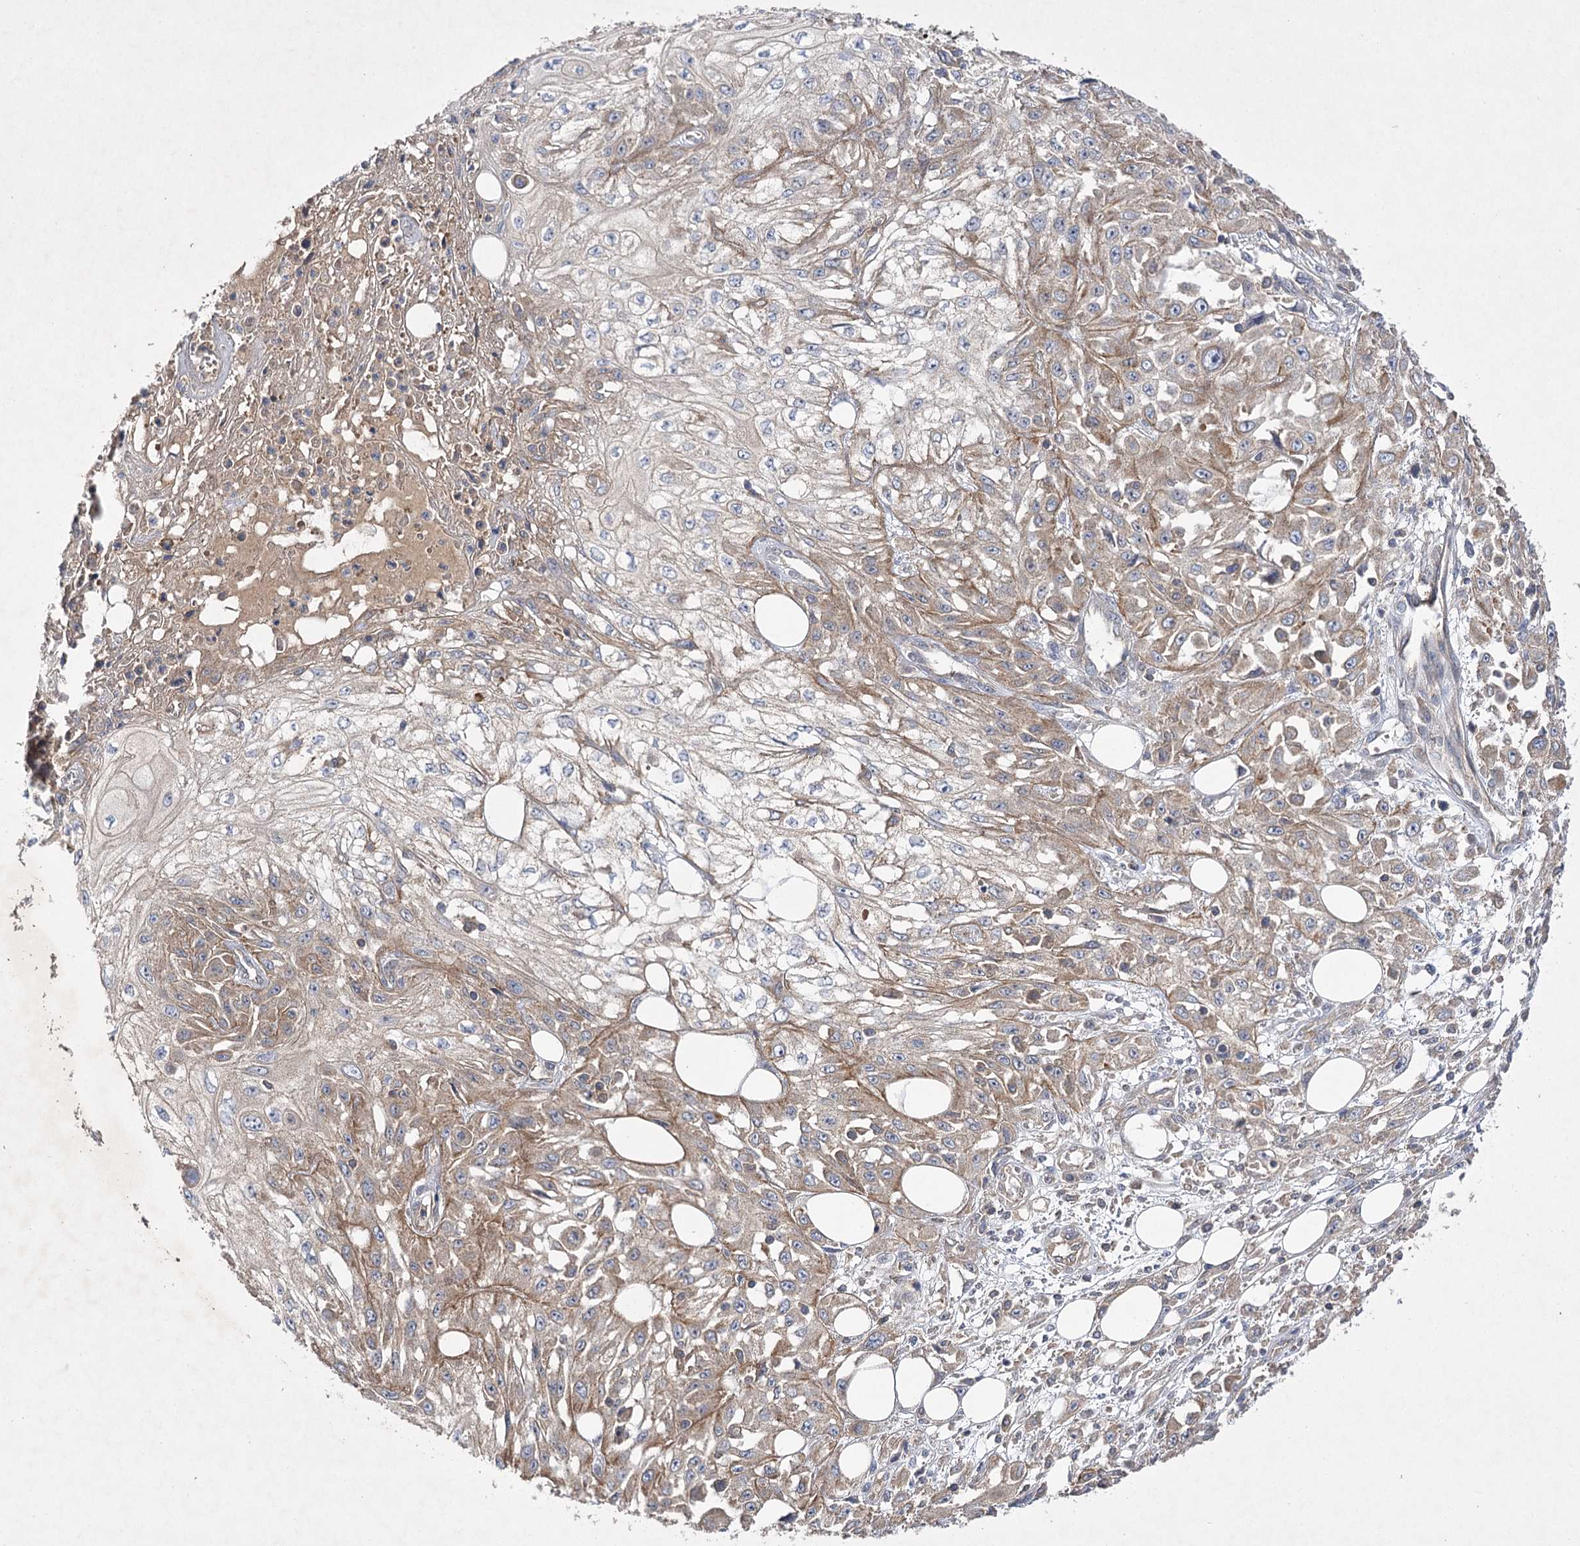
{"staining": {"intensity": "weak", "quantity": ">75%", "location": "cytoplasmic/membranous"}, "tissue": "skin cancer", "cell_type": "Tumor cells", "image_type": "cancer", "snomed": [{"axis": "morphology", "description": "Squamous cell carcinoma, NOS"}, {"axis": "morphology", "description": "Squamous cell carcinoma, metastatic, NOS"}, {"axis": "topography", "description": "Skin"}, {"axis": "topography", "description": "Lymph node"}], "caption": "Skin cancer stained with a brown dye demonstrates weak cytoplasmic/membranous positive expression in about >75% of tumor cells.", "gene": "BCR", "patient": {"sex": "male", "age": 75}}